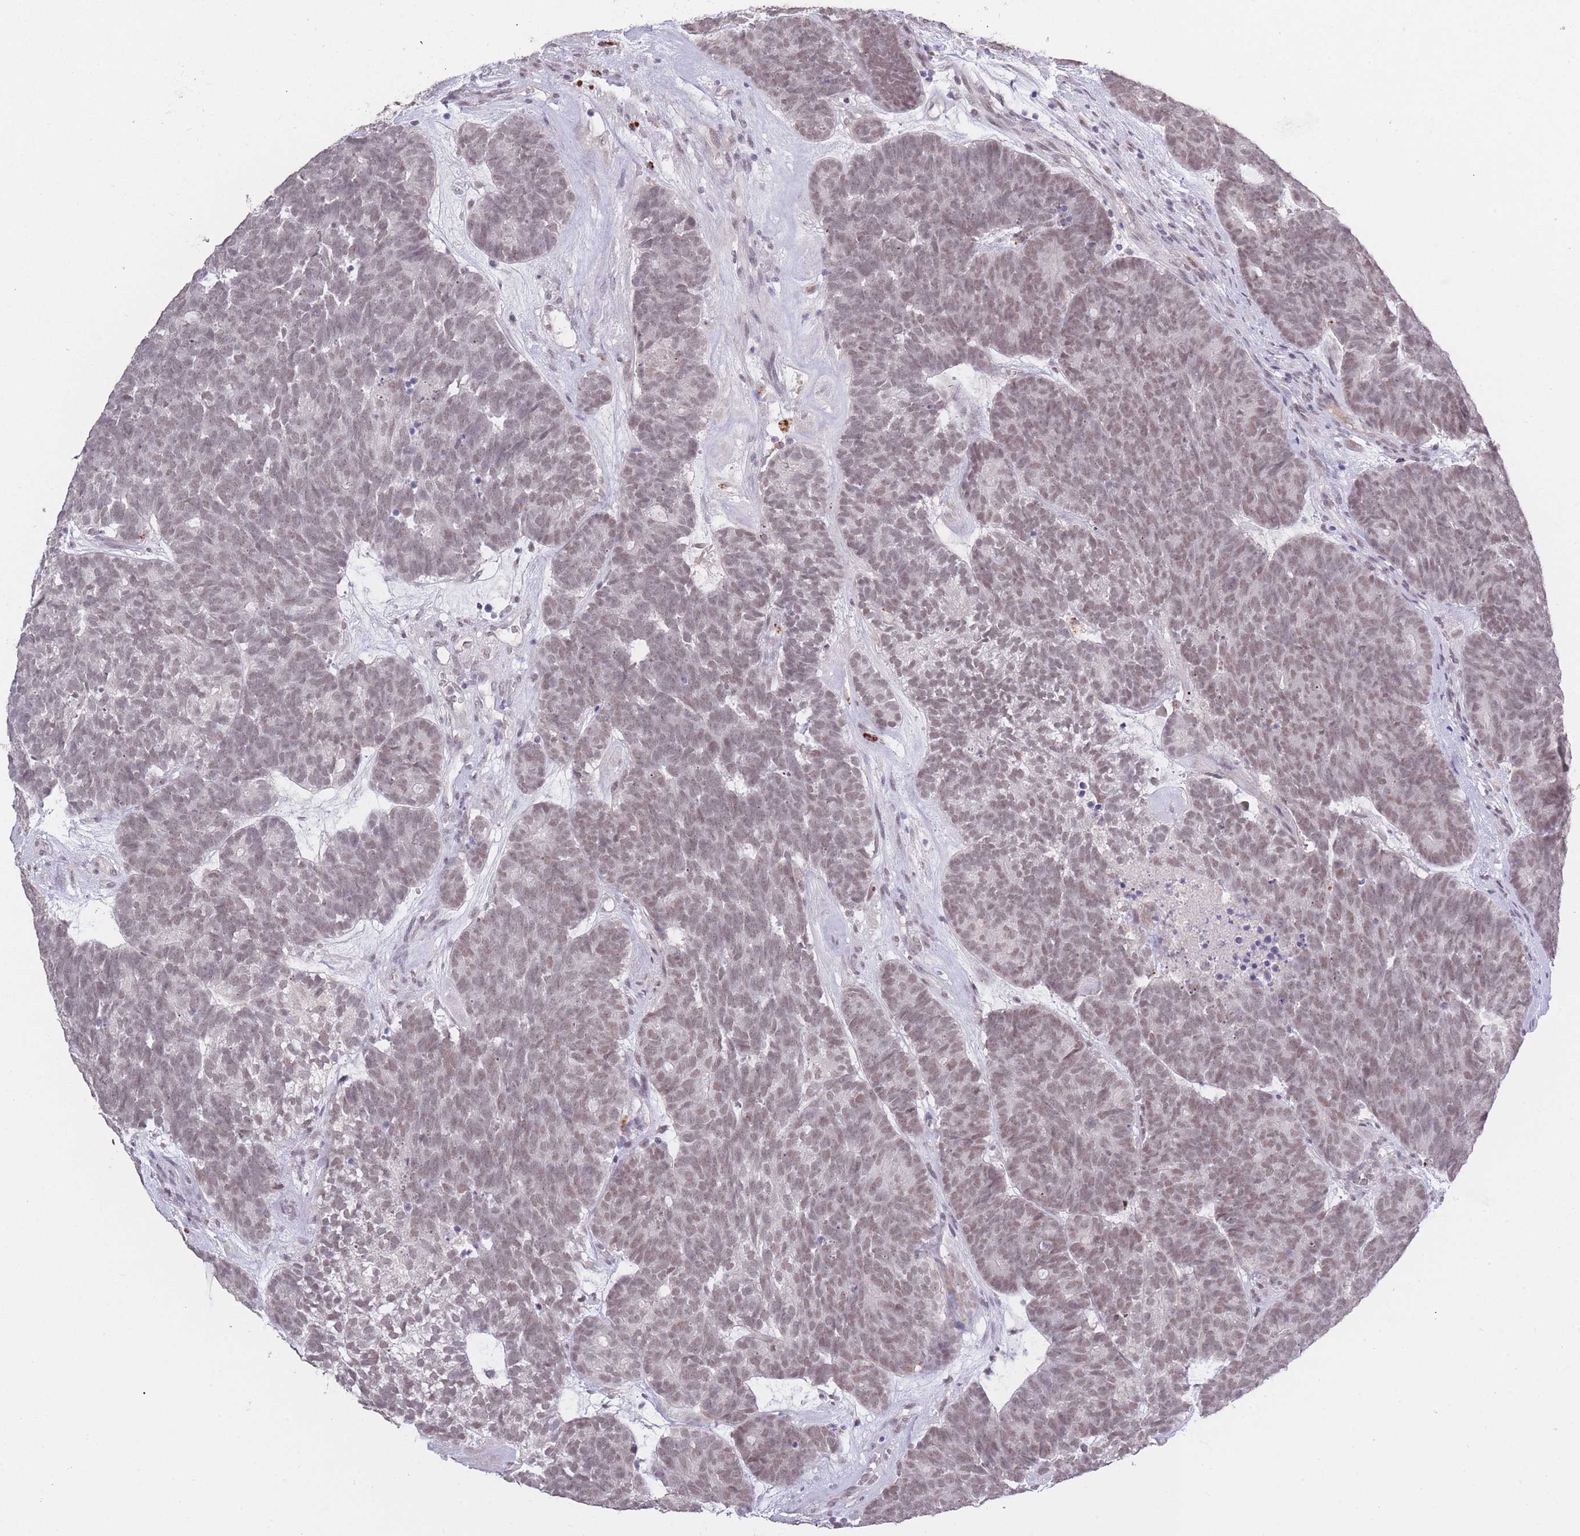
{"staining": {"intensity": "weak", "quantity": "25%-75%", "location": "nuclear"}, "tissue": "head and neck cancer", "cell_type": "Tumor cells", "image_type": "cancer", "snomed": [{"axis": "morphology", "description": "Adenocarcinoma, NOS"}, {"axis": "topography", "description": "Head-Neck"}], "caption": "Weak nuclear staining for a protein is identified in about 25%-75% of tumor cells of head and neck adenocarcinoma using immunohistochemistry (IHC).", "gene": "HNRNPUL1", "patient": {"sex": "female", "age": 81}}